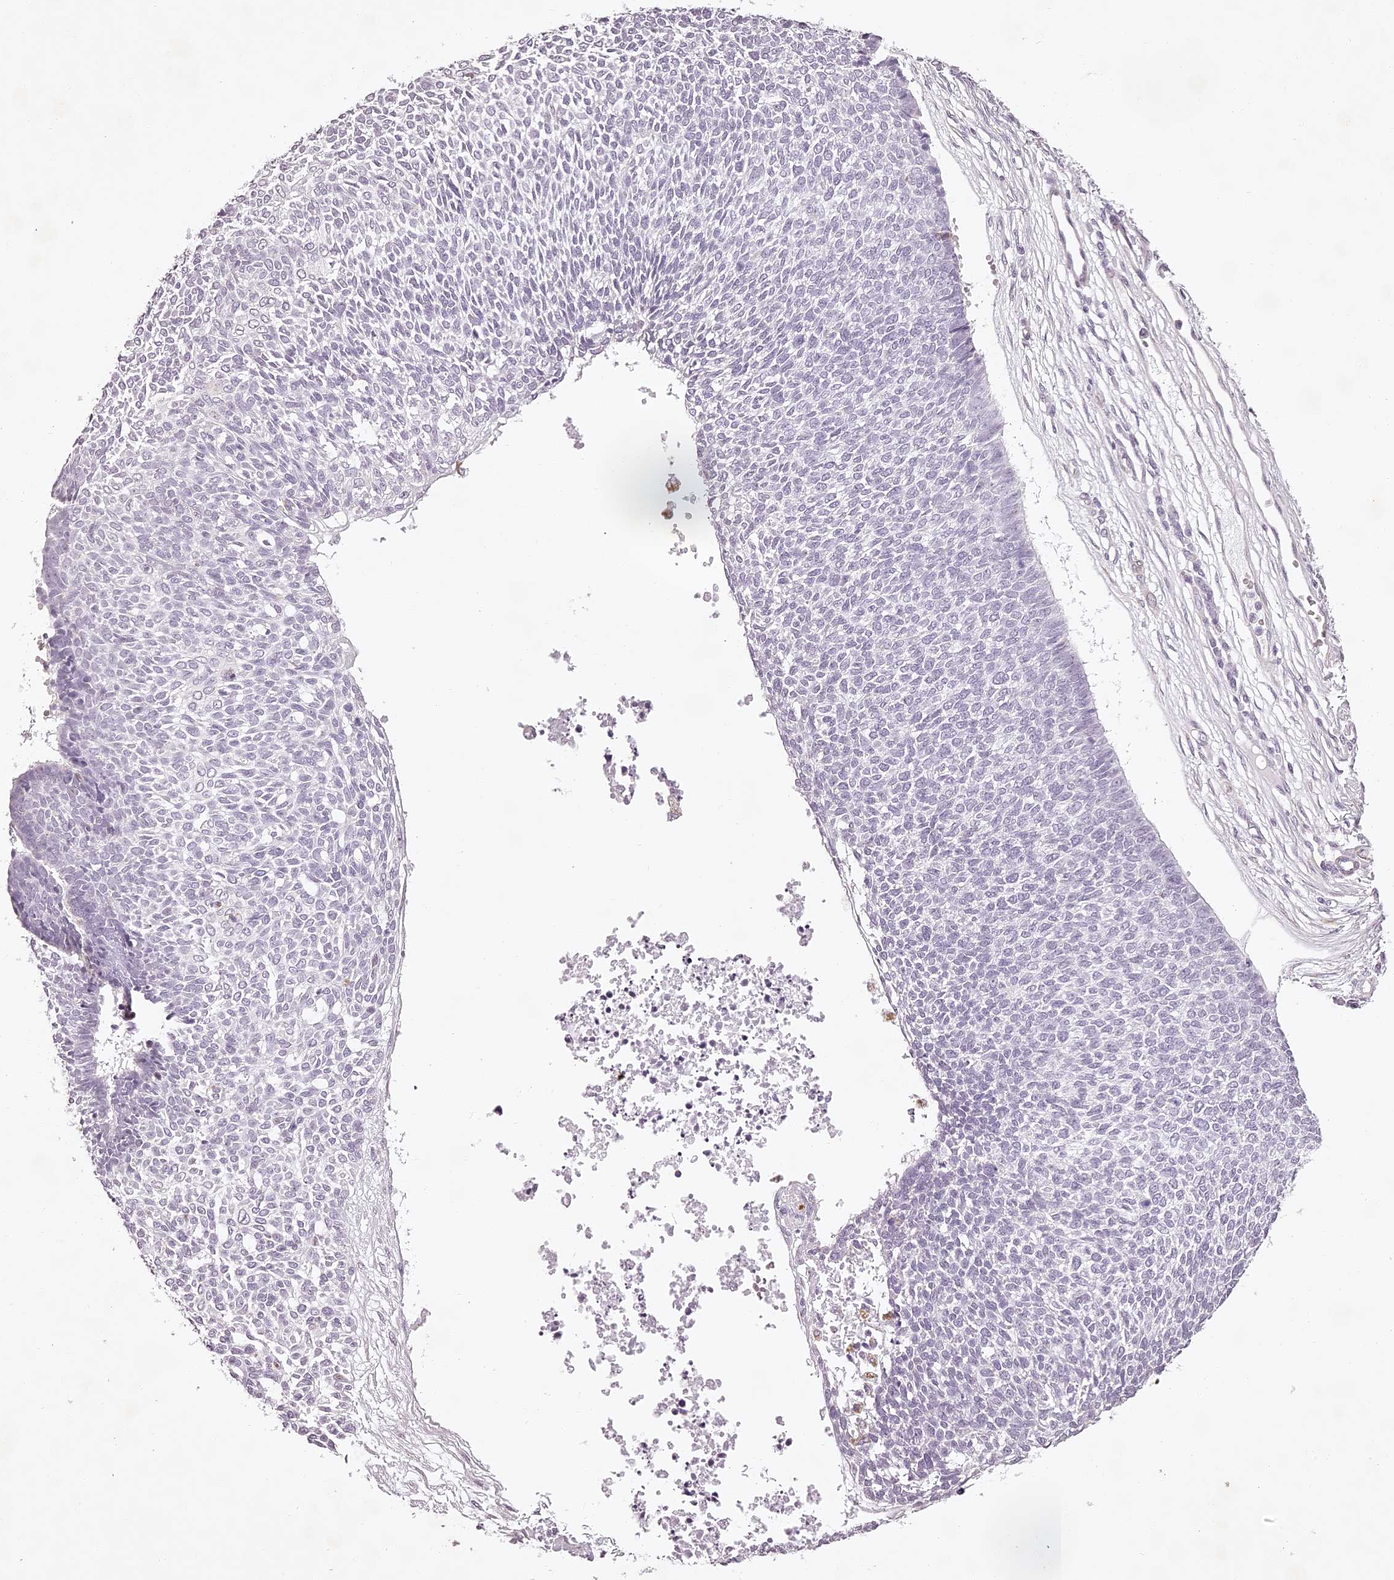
{"staining": {"intensity": "negative", "quantity": "none", "location": "none"}, "tissue": "skin cancer", "cell_type": "Tumor cells", "image_type": "cancer", "snomed": [{"axis": "morphology", "description": "Basal cell carcinoma"}, {"axis": "topography", "description": "Skin"}], "caption": "This image is of skin basal cell carcinoma stained with IHC to label a protein in brown with the nuclei are counter-stained blue. There is no positivity in tumor cells.", "gene": "ELAPOR1", "patient": {"sex": "female", "age": 84}}